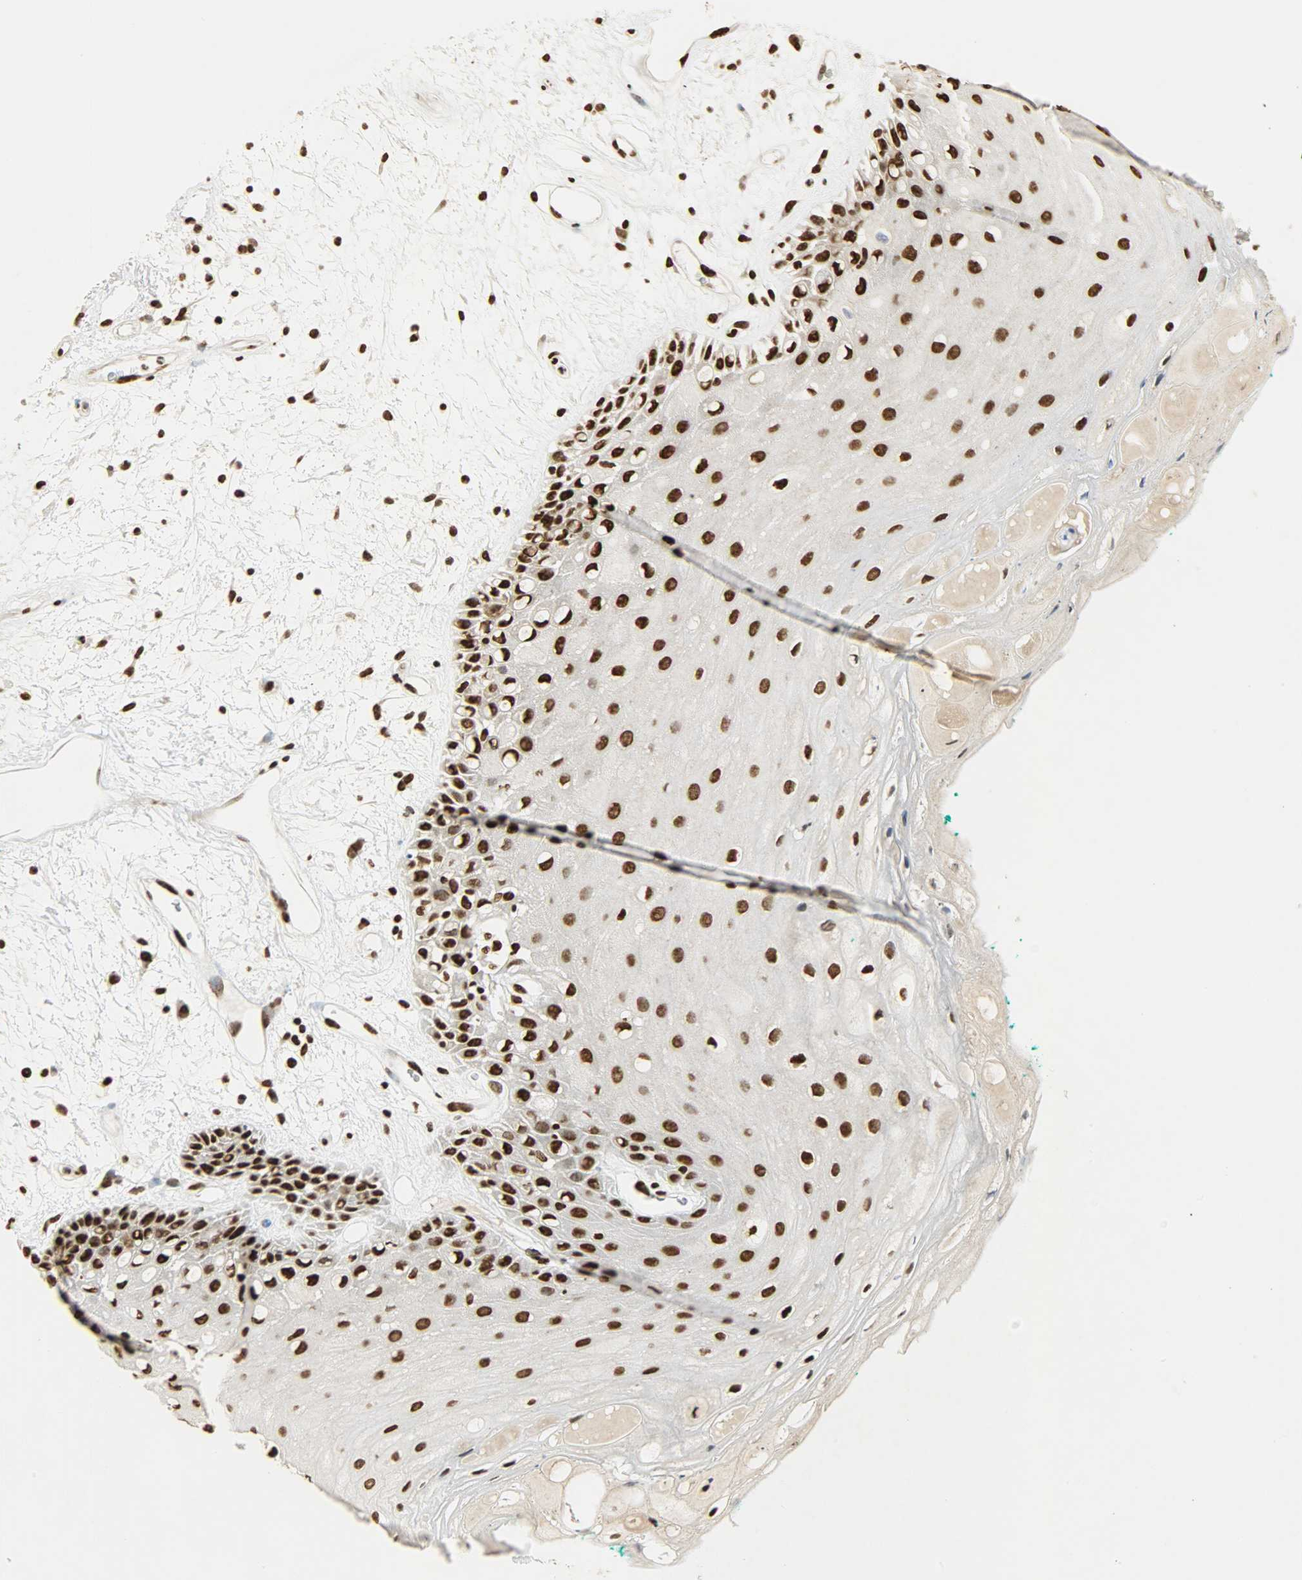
{"staining": {"intensity": "moderate", "quantity": ">75%", "location": "nuclear"}, "tissue": "oral mucosa", "cell_type": "Squamous epithelial cells", "image_type": "normal", "snomed": [{"axis": "morphology", "description": "Normal tissue, NOS"}, {"axis": "morphology", "description": "Squamous cell carcinoma, NOS"}, {"axis": "topography", "description": "Skeletal muscle"}, {"axis": "topography", "description": "Oral tissue"}, {"axis": "topography", "description": "Head-Neck"}], "caption": "This micrograph displays IHC staining of unremarkable human oral mucosa, with medium moderate nuclear staining in about >75% of squamous epithelial cells.", "gene": "KHDRBS1", "patient": {"sex": "female", "age": 84}}